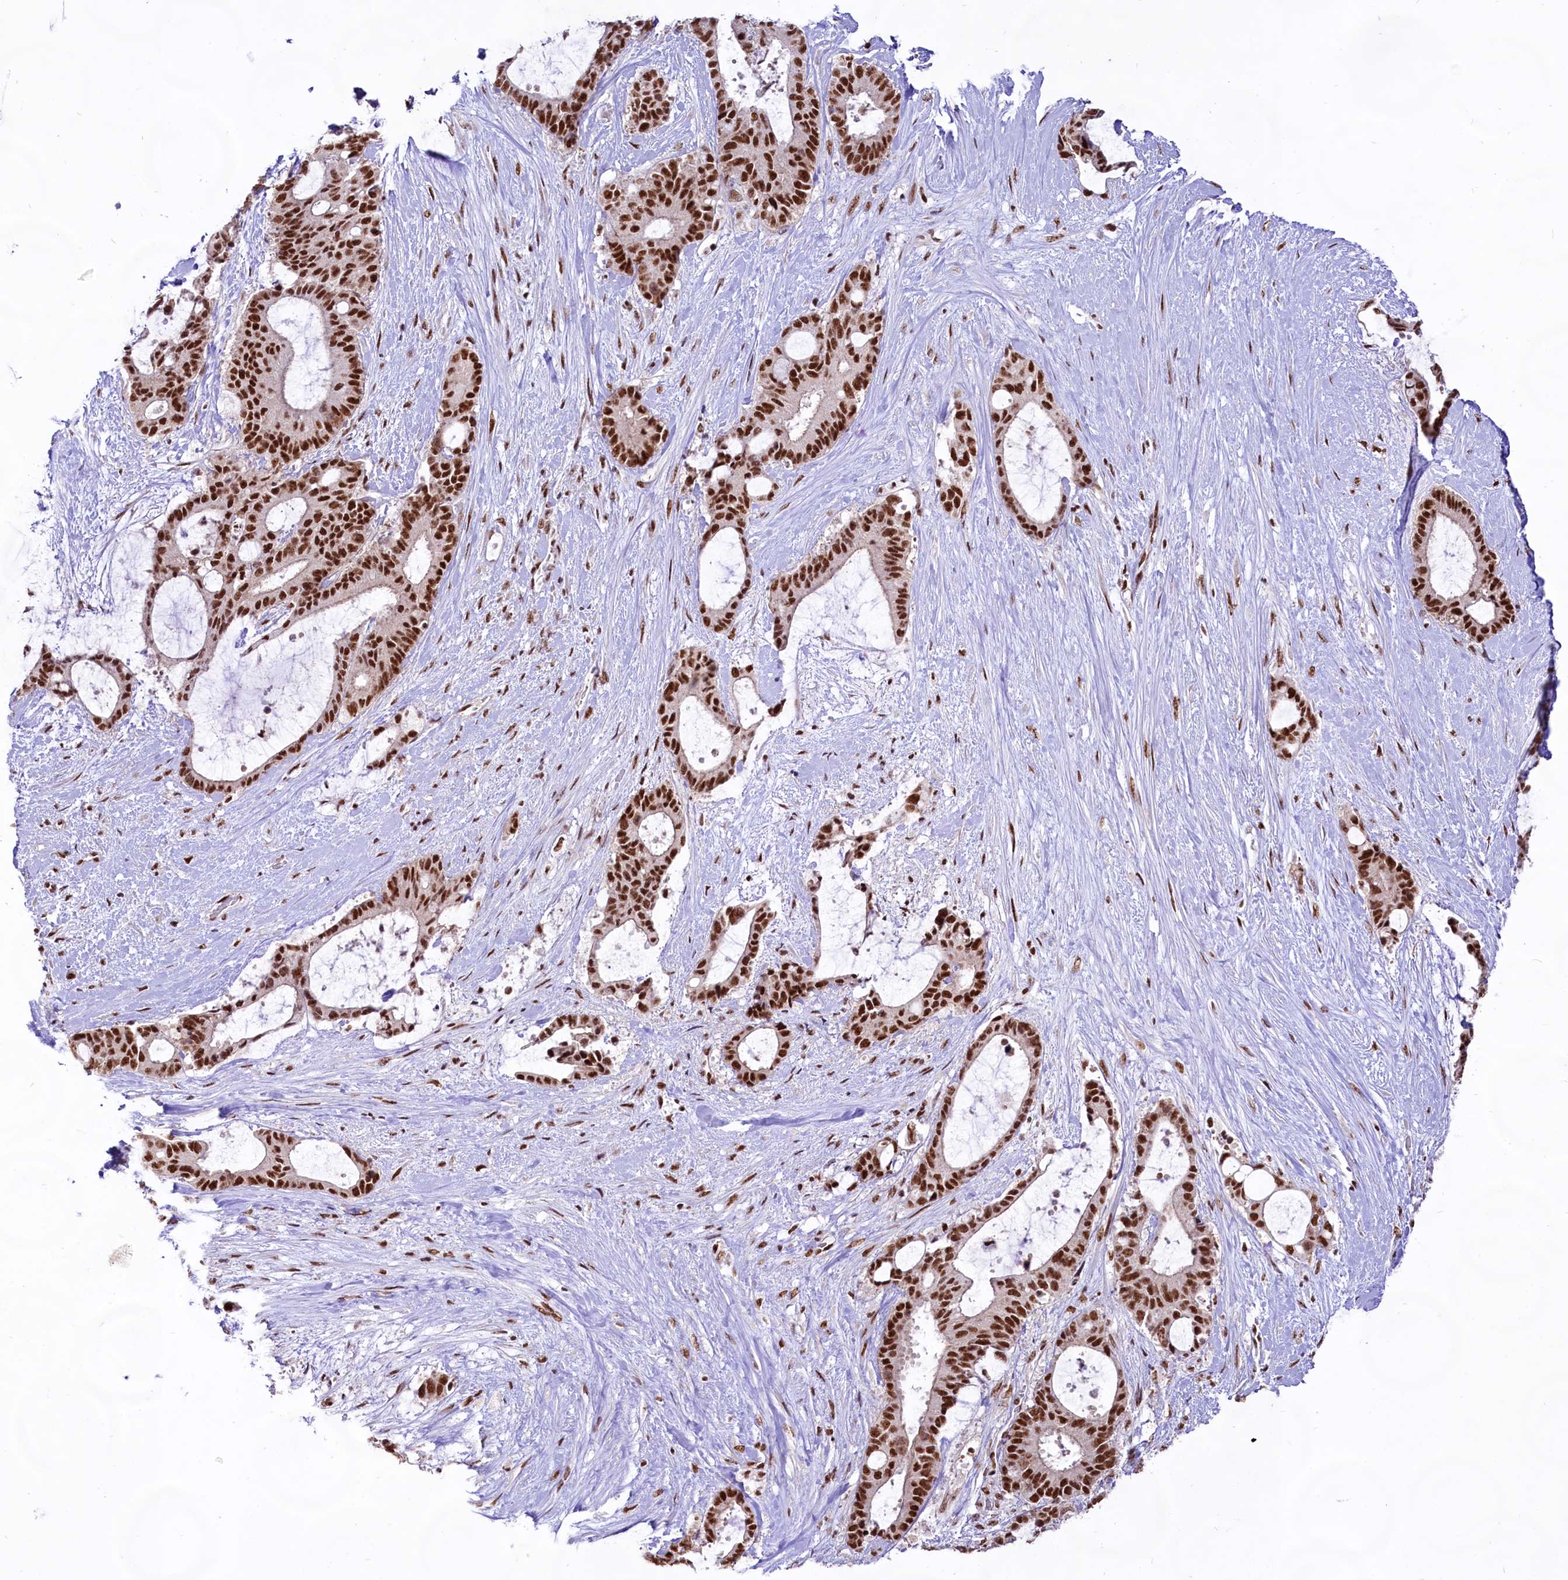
{"staining": {"intensity": "strong", "quantity": ">75%", "location": "nuclear"}, "tissue": "liver cancer", "cell_type": "Tumor cells", "image_type": "cancer", "snomed": [{"axis": "morphology", "description": "Normal tissue, NOS"}, {"axis": "morphology", "description": "Cholangiocarcinoma"}, {"axis": "topography", "description": "Liver"}, {"axis": "topography", "description": "Peripheral nerve tissue"}], "caption": "A photomicrograph of human liver cholangiocarcinoma stained for a protein exhibits strong nuclear brown staining in tumor cells.", "gene": "HIRA", "patient": {"sex": "female", "age": 73}}